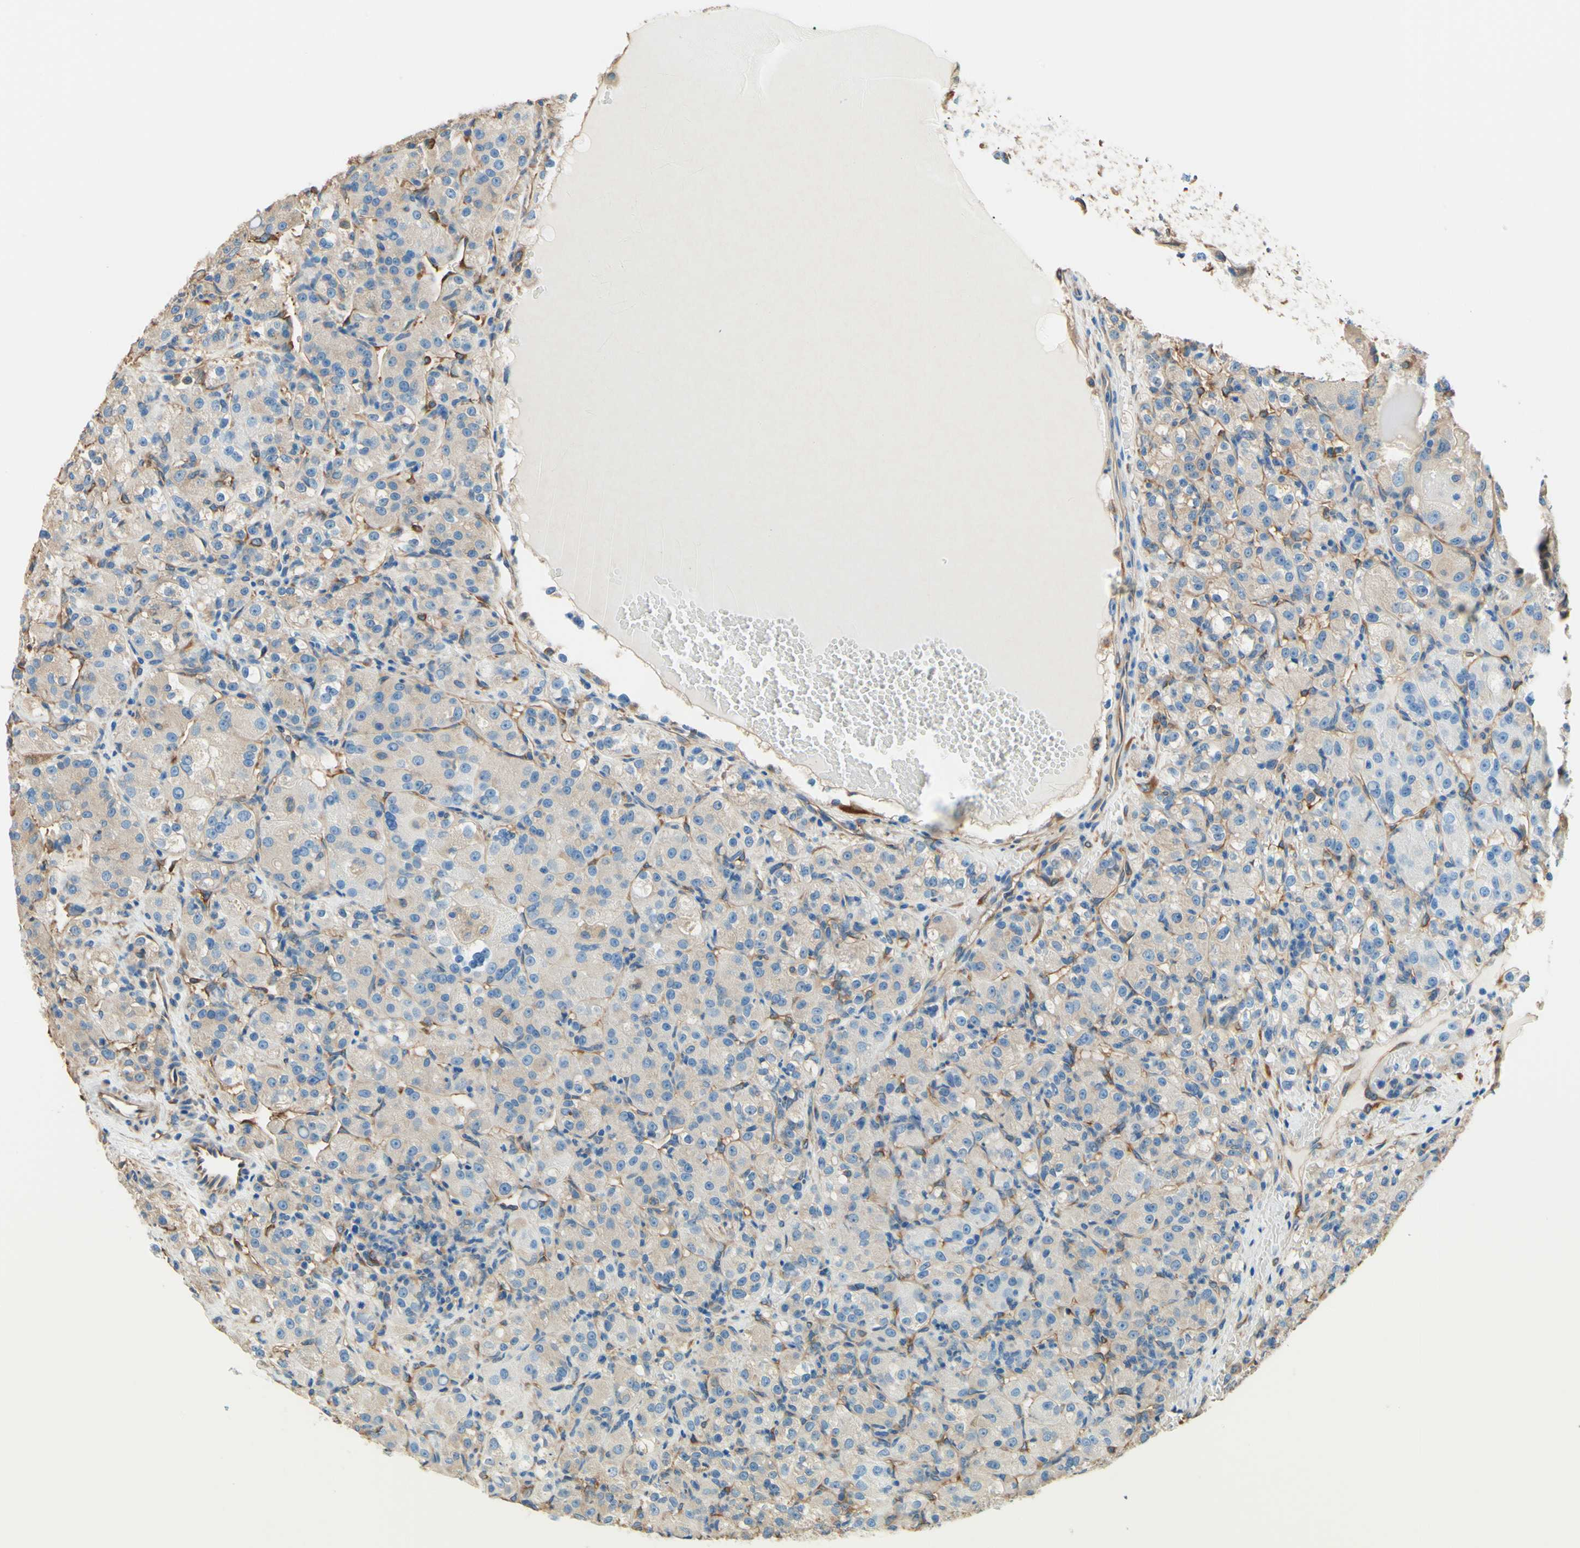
{"staining": {"intensity": "weak", "quantity": ">75%", "location": "cytoplasmic/membranous"}, "tissue": "renal cancer", "cell_type": "Tumor cells", "image_type": "cancer", "snomed": [{"axis": "morphology", "description": "Adenocarcinoma, NOS"}, {"axis": "topography", "description": "Kidney"}], "caption": "Renal cancer (adenocarcinoma) was stained to show a protein in brown. There is low levels of weak cytoplasmic/membranous staining in about >75% of tumor cells.", "gene": "DPYSL3", "patient": {"sex": "male", "age": 61}}